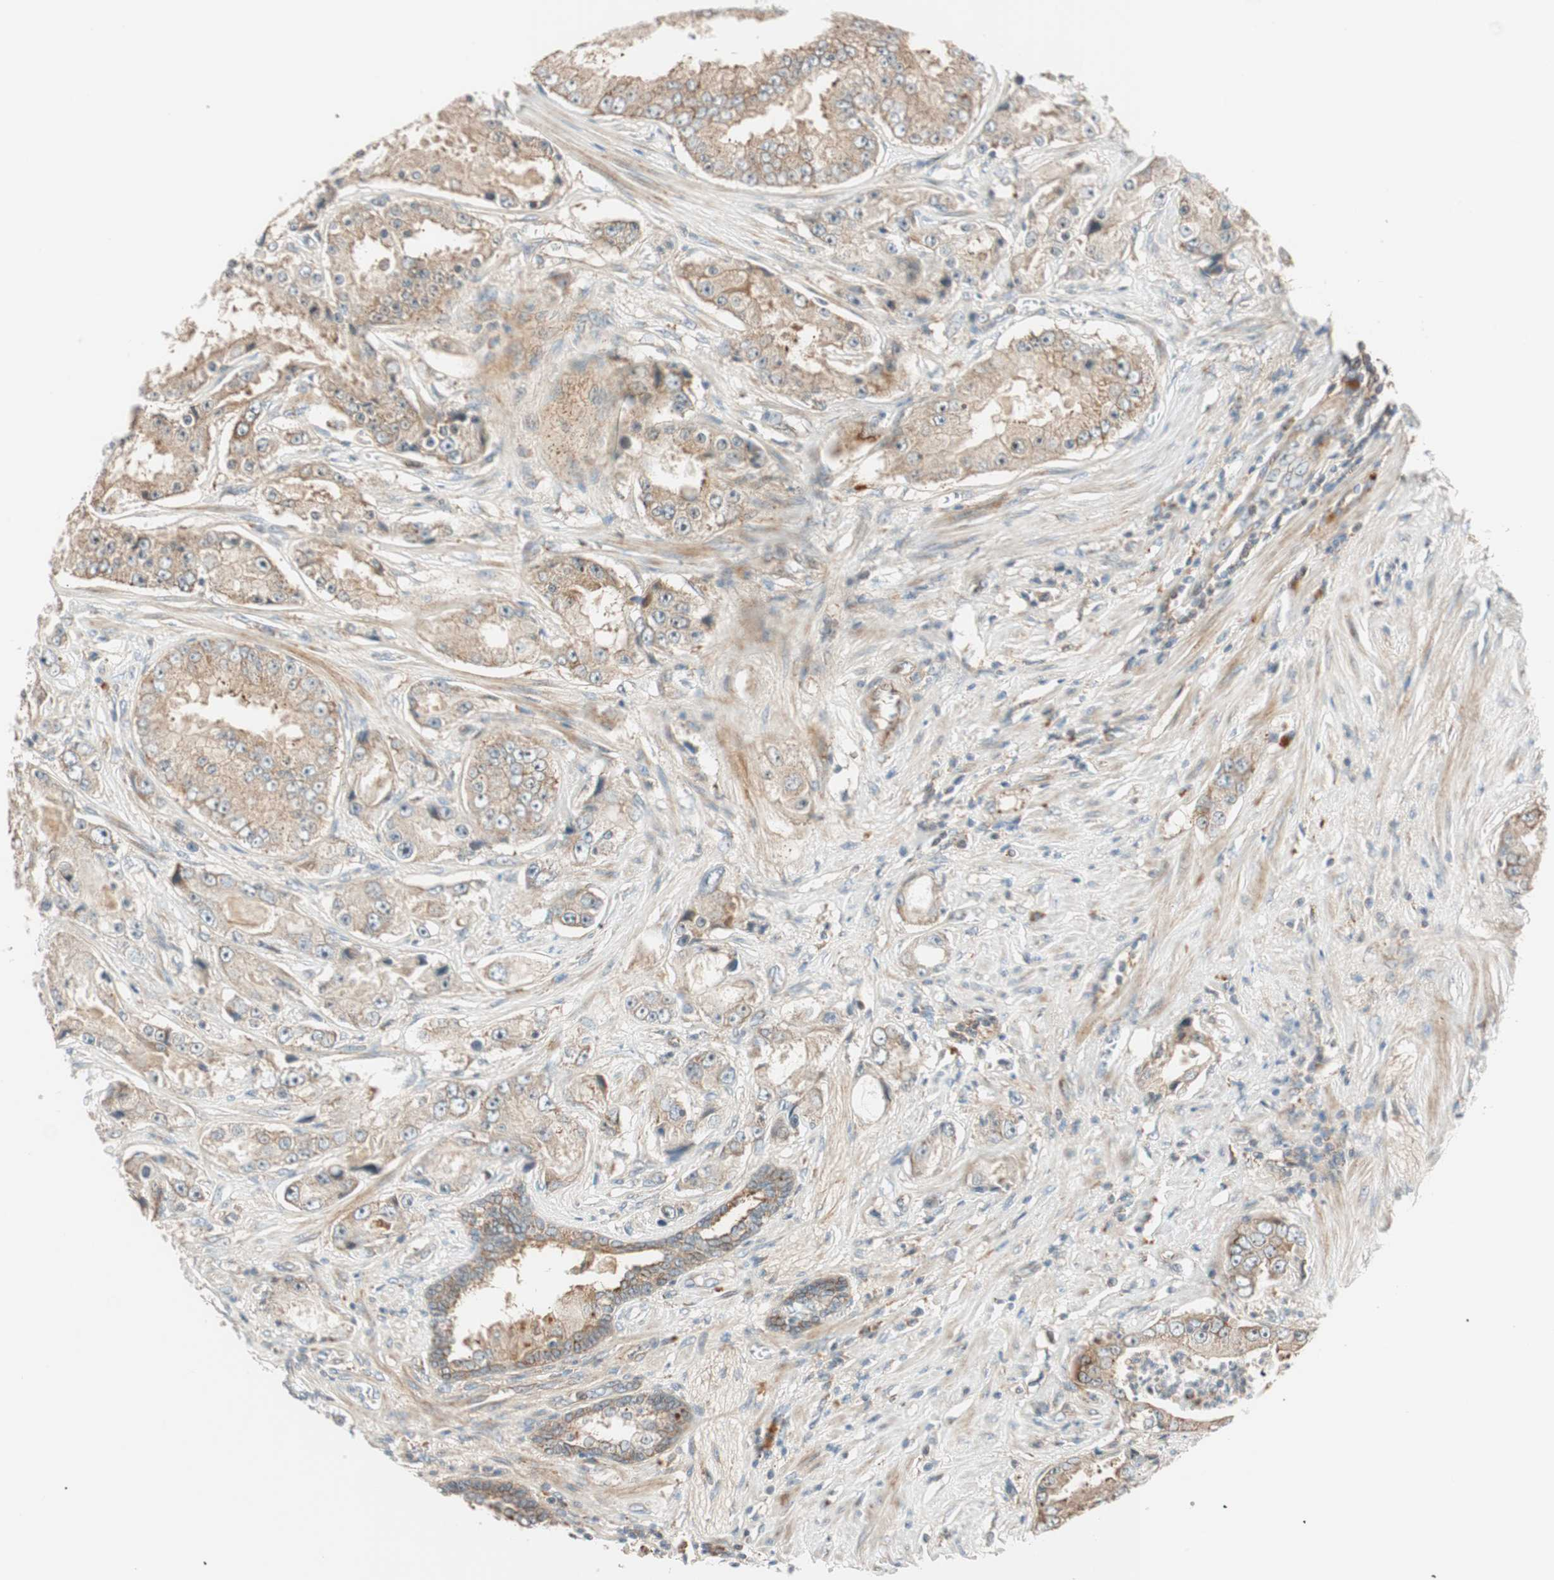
{"staining": {"intensity": "weak", "quantity": ">75%", "location": "cytoplasmic/membranous"}, "tissue": "prostate cancer", "cell_type": "Tumor cells", "image_type": "cancer", "snomed": [{"axis": "morphology", "description": "Adenocarcinoma, High grade"}, {"axis": "topography", "description": "Prostate"}], "caption": "Prostate cancer (adenocarcinoma (high-grade)) stained with DAB (3,3'-diaminobenzidine) immunohistochemistry (IHC) displays low levels of weak cytoplasmic/membranous positivity in approximately >75% of tumor cells. The protein is shown in brown color, while the nuclei are stained blue.", "gene": "ABI1", "patient": {"sex": "male", "age": 73}}